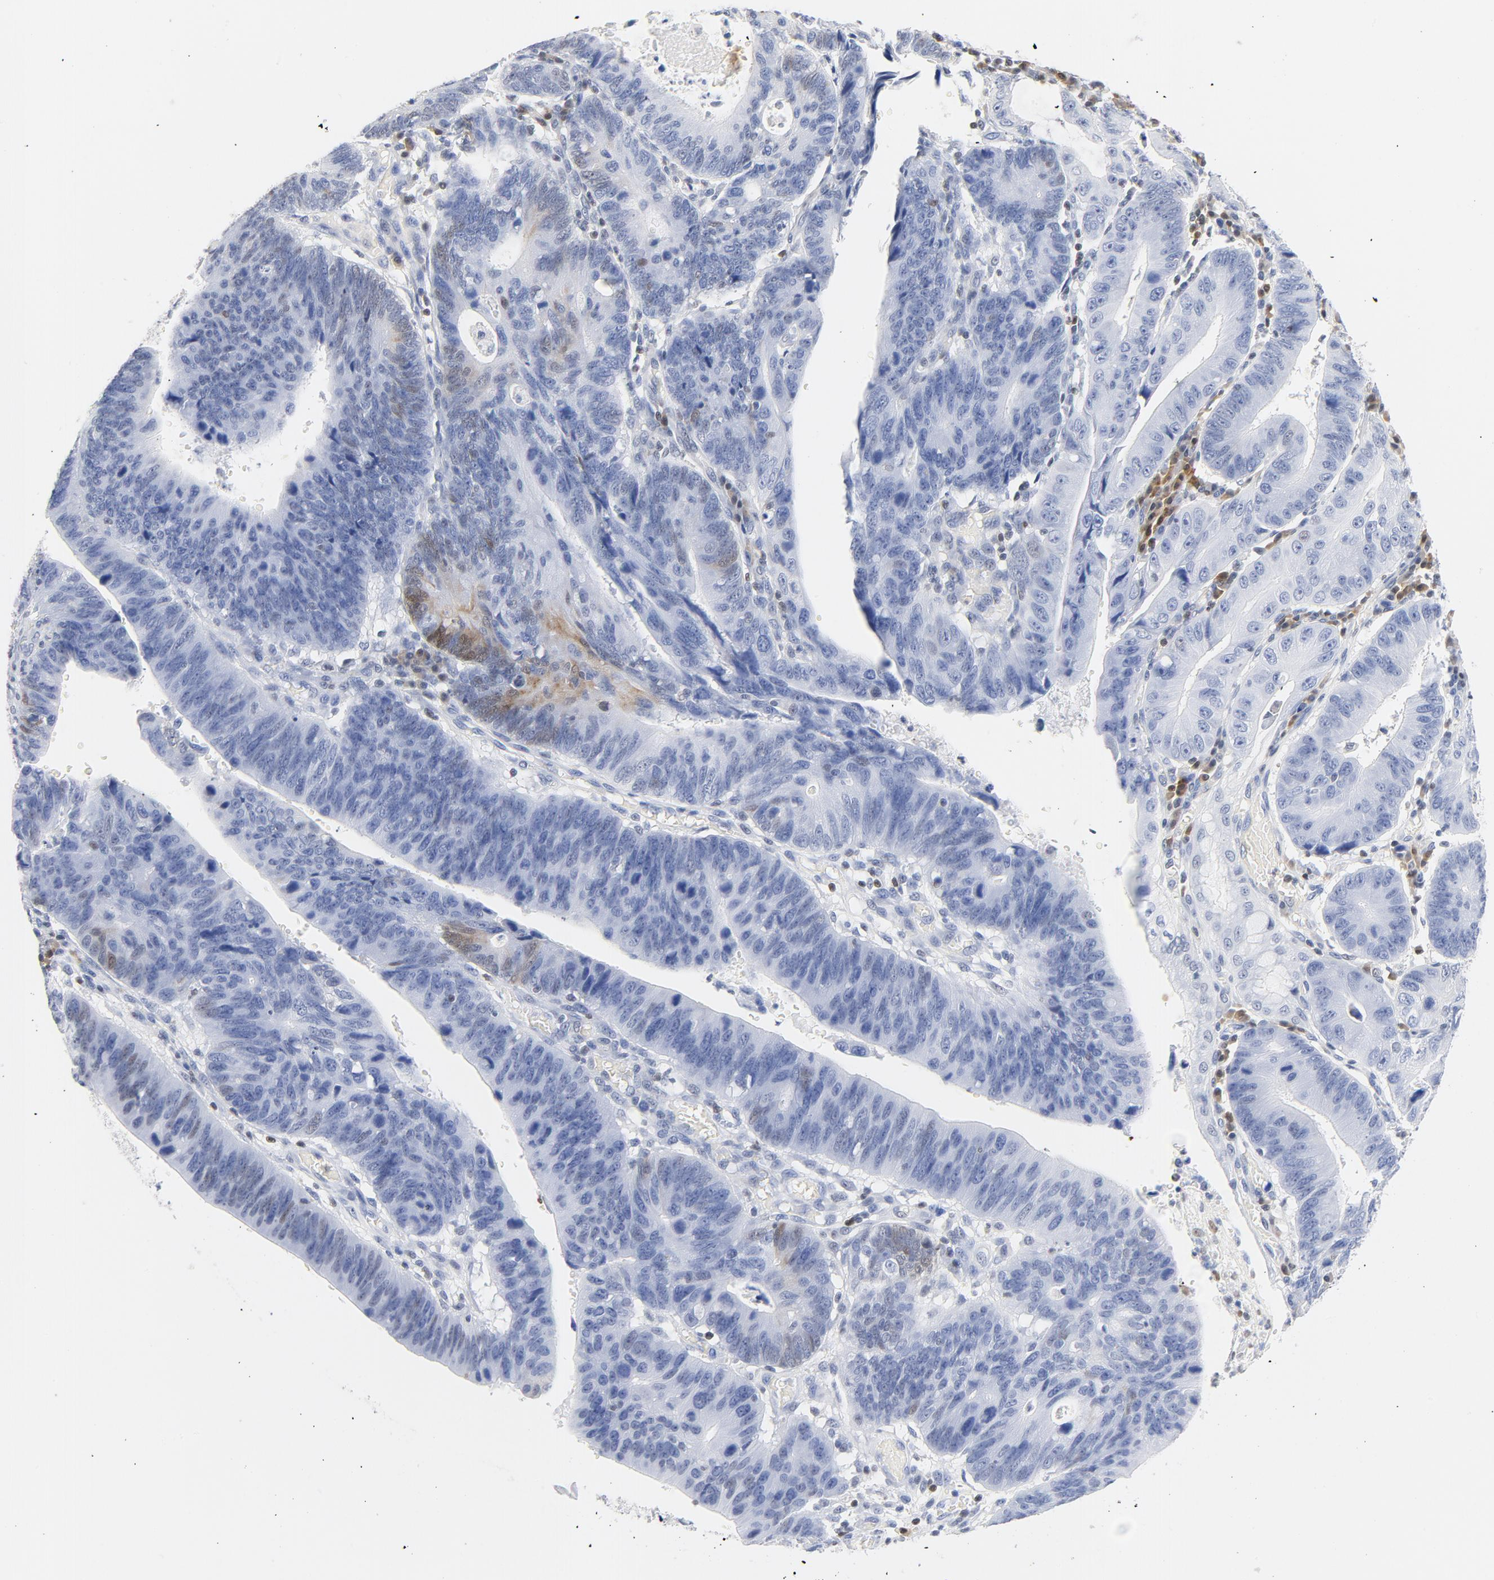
{"staining": {"intensity": "moderate", "quantity": "<25%", "location": "cytoplasmic/membranous,nuclear"}, "tissue": "stomach cancer", "cell_type": "Tumor cells", "image_type": "cancer", "snomed": [{"axis": "morphology", "description": "Adenocarcinoma, NOS"}, {"axis": "topography", "description": "Stomach"}], "caption": "The photomicrograph exhibits immunohistochemical staining of stomach adenocarcinoma. There is moderate cytoplasmic/membranous and nuclear staining is identified in about <25% of tumor cells. (Stains: DAB (3,3'-diaminobenzidine) in brown, nuclei in blue, Microscopy: brightfield microscopy at high magnification).", "gene": "CDKN1B", "patient": {"sex": "male", "age": 59}}